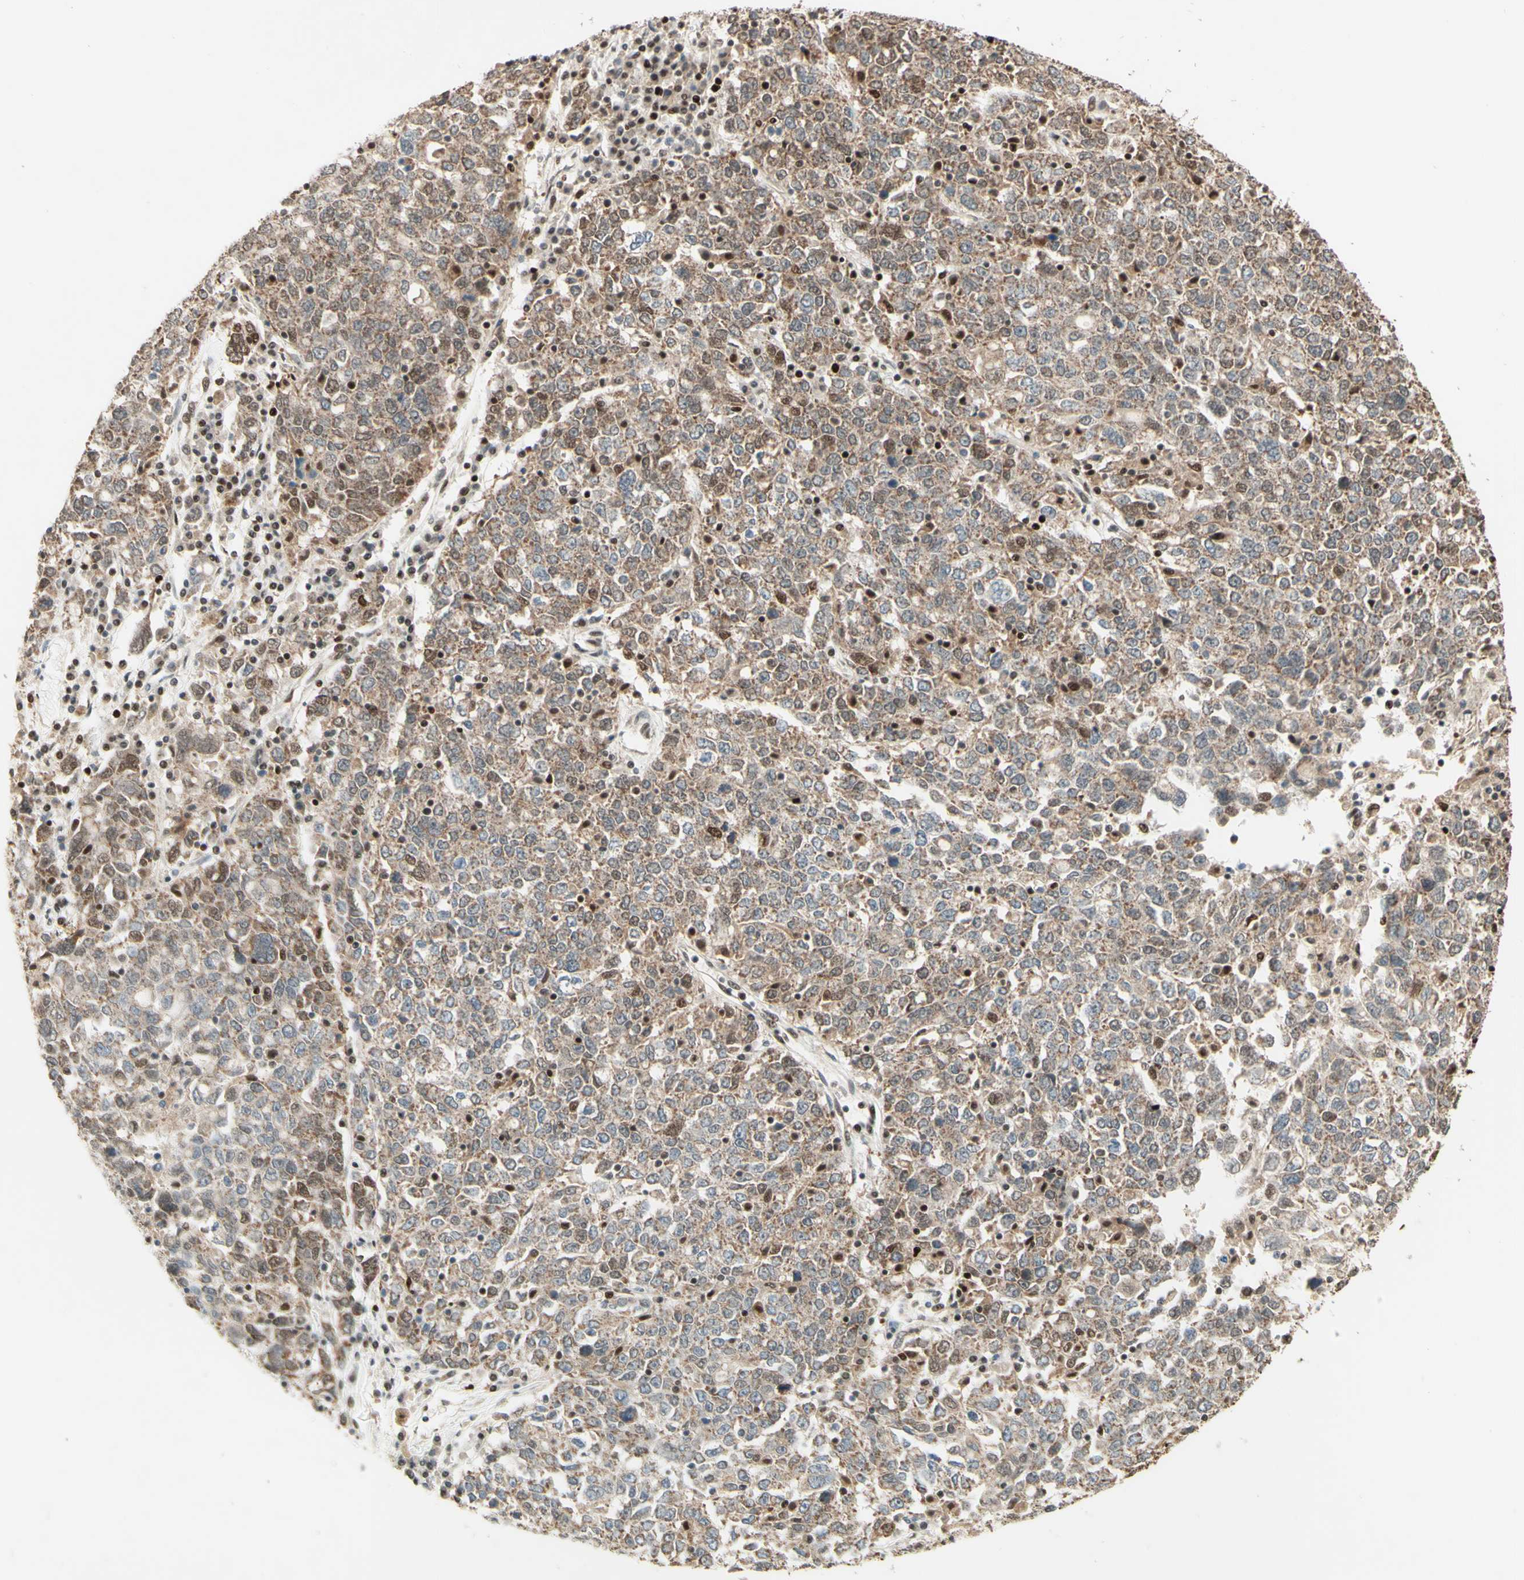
{"staining": {"intensity": "moderate", "quantity": ">75%", "location": "cytoplasmic/membranous,nuclear"}, "tissue": "ovarian cancer", "cell_type": "Tumor cells", "image_type": "cancer", "snomed": [{"axis": "morphology", "description": "Carcinoma, endometroid"}, {"axis": "topography", "description": "Ovary"}], "caption": "Immunohistochemistry (DAB (3,3'-diaminobenzidine)) staining of ovarian cancer exhibits moderate cytoplasmic/membranous and nuclear protein positivity in about >75% of tumor cells.", "gene": "NR3C1", "patient": {"sex": "female", "age": 62}}